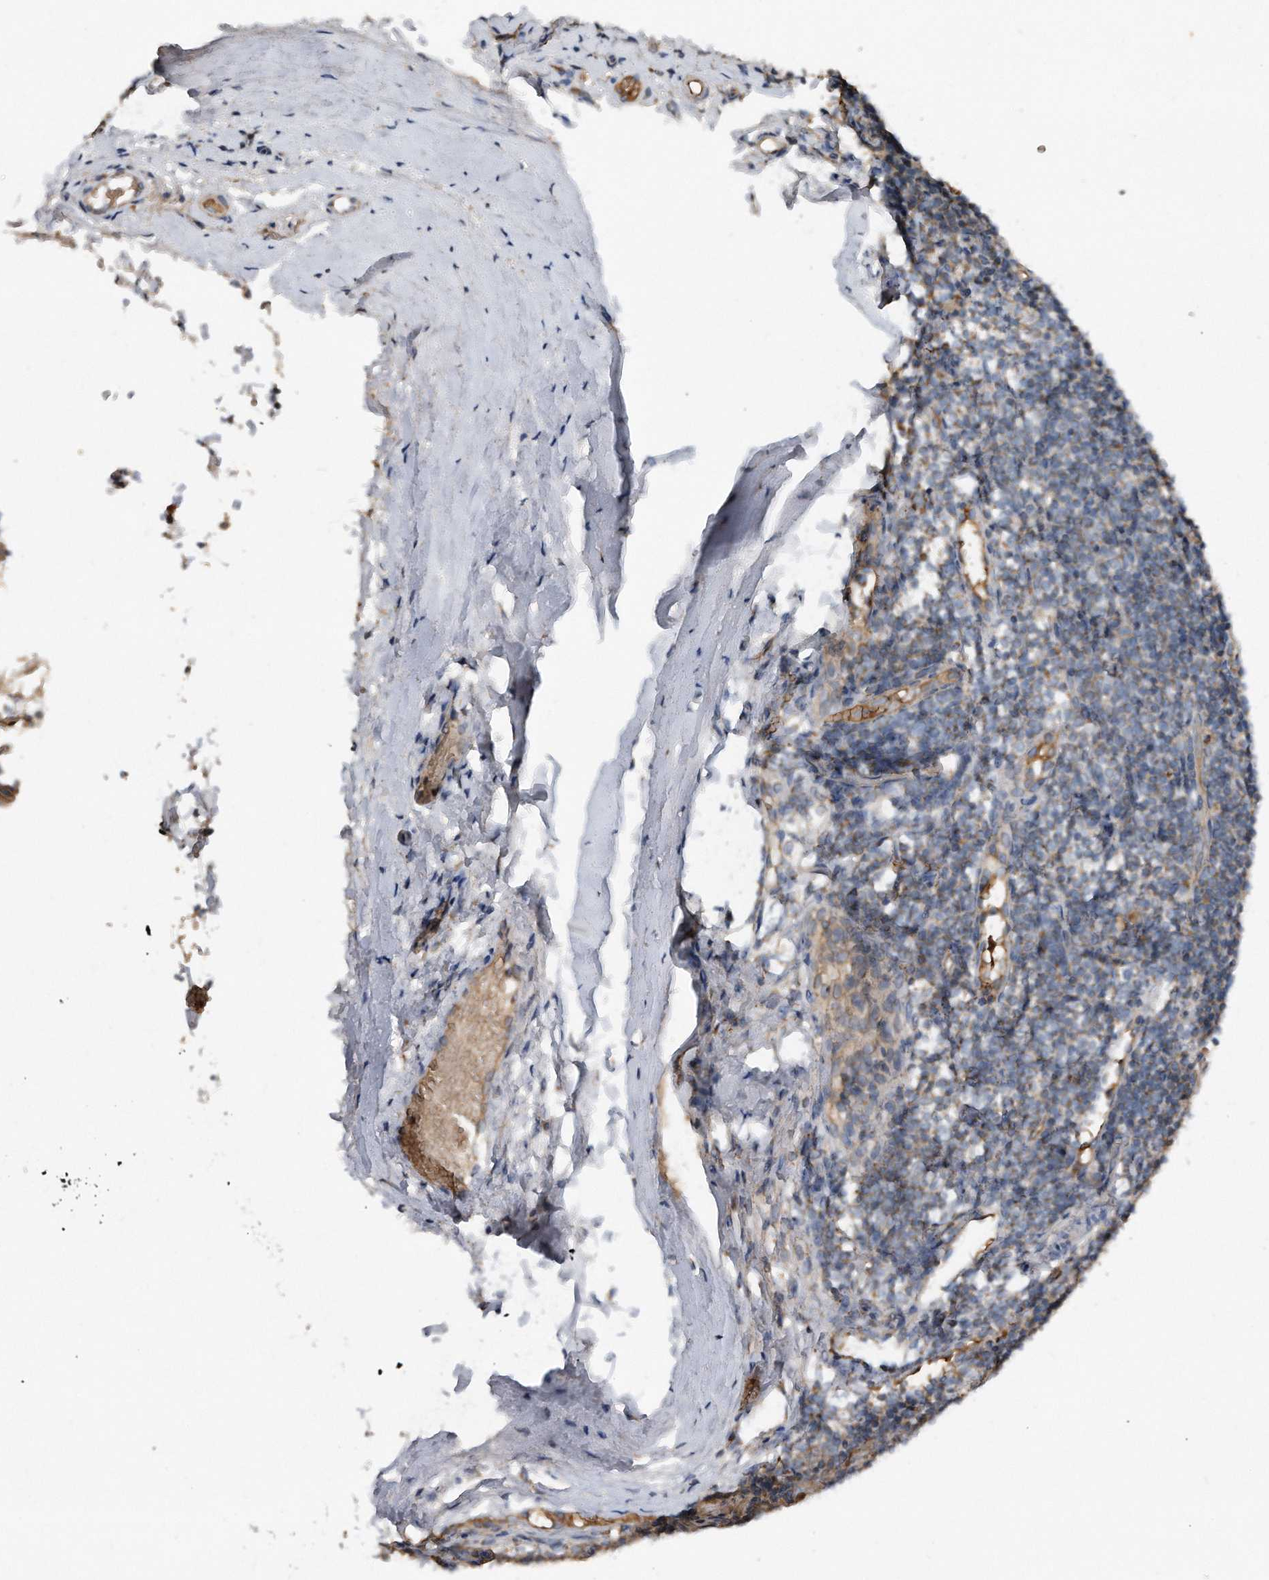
{"staining": {"intensity": "moderate", "quantity": "<25%", "location": "cytoplasmic/membranous"}, "tissue": "tonsil", "cell_type": "Germinal center cells", "image_type": "normal", "snomed": [{"axis": "morphology", "description": "Normal tissue, NOS"}, {"axis": "topography", "description": "Tonsil"}], "caption": "Tonsil stained with immunohistochemistry shows moderate cytoplasmic/membranous staining in approximately <25% of germinal center cells.", "gene": "SDHA", "patient": {"sex": "female", "age": 19}}